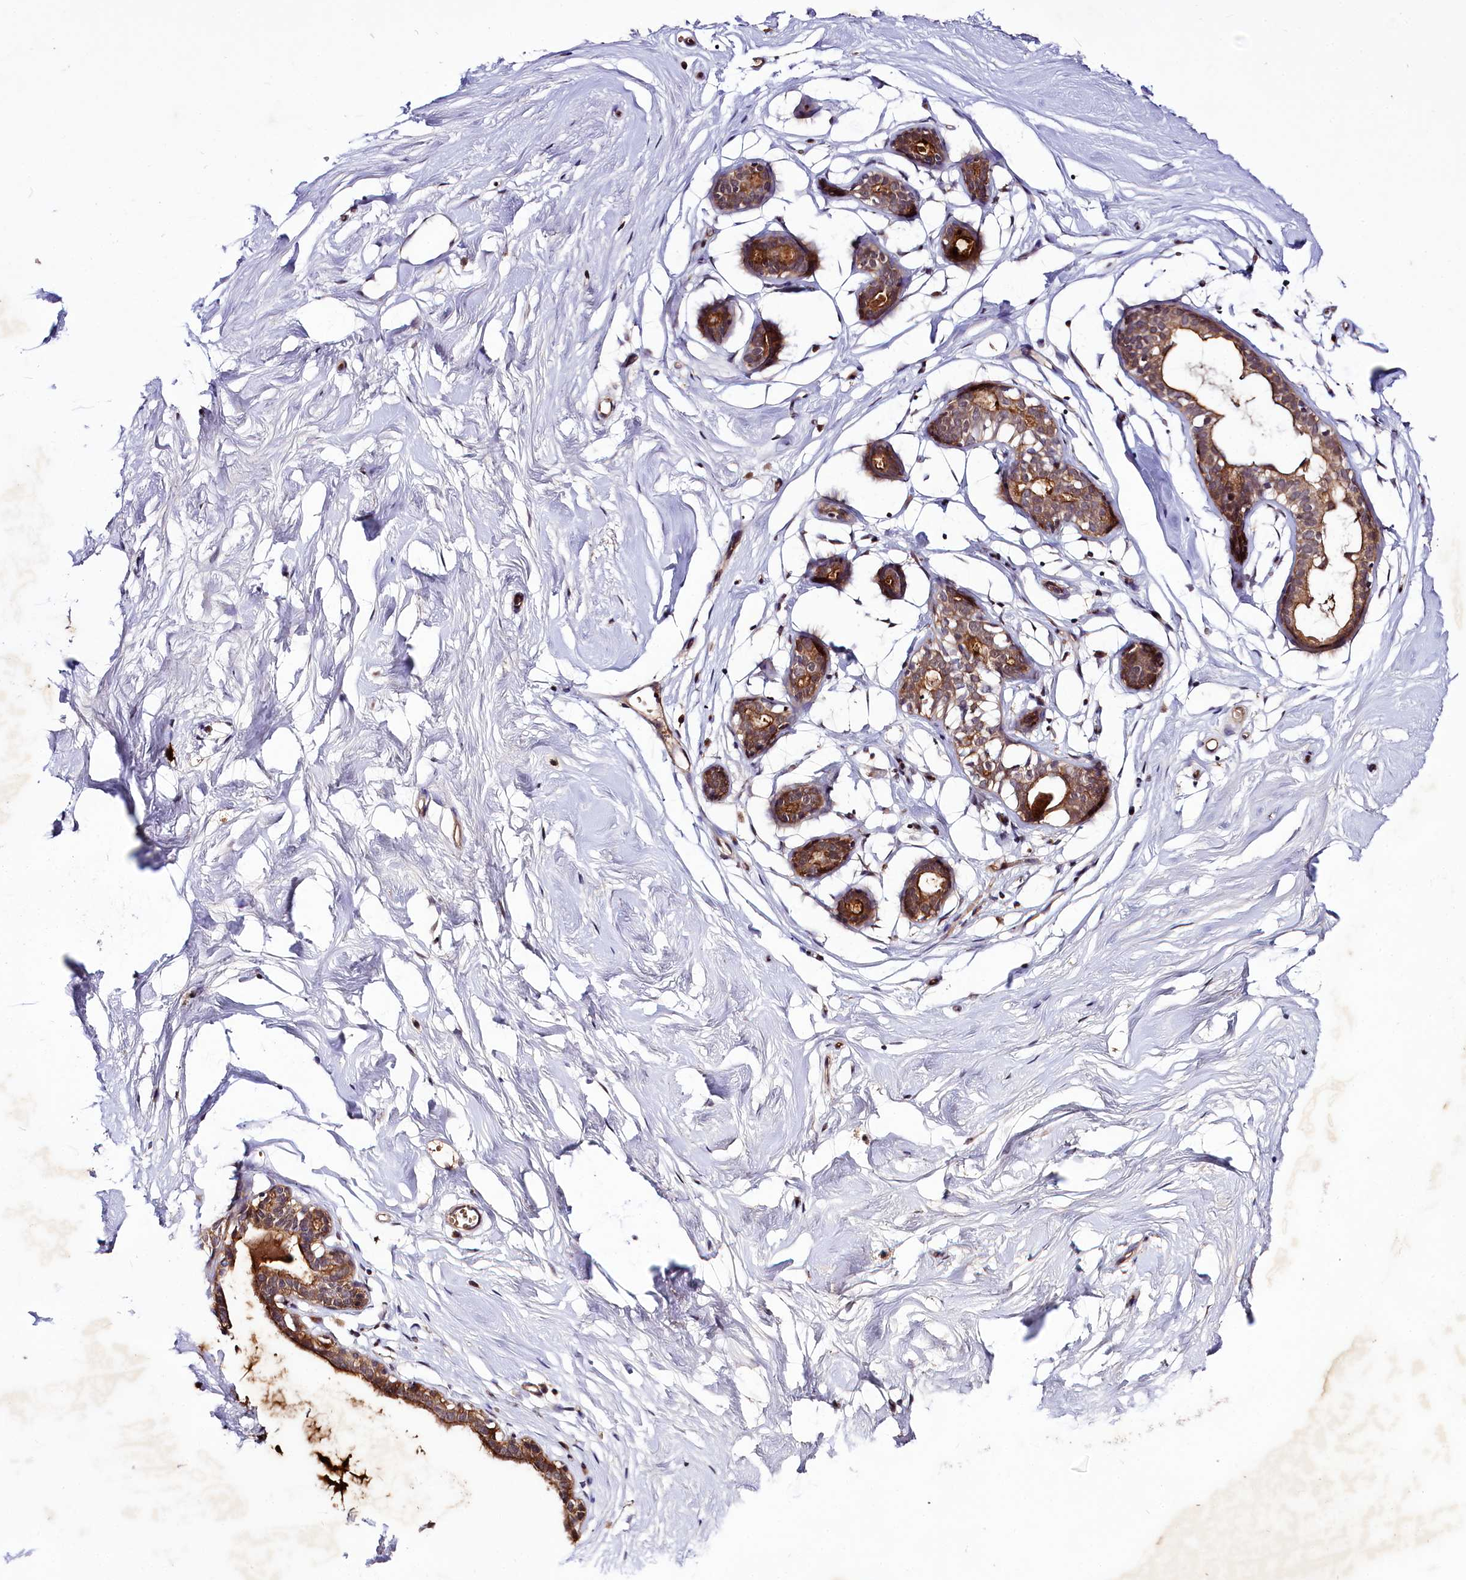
{"staining": {"intensity": "weak", "quantity": ">75%", "location": "nuclear"}, "tissue": "breast", "cell_type": "Adipocytes", "image_type": "normal", "snomed": [{"axis": "morphology", "description": "Normal tissue, NOS"}, {"axis": "morphology", "description": "Adenoma, NOS"}, {"axis": "topography", "description": "Breast"}], "caption": "Immunohistochemistry staining of benign breast, which displays low levels of weak nuclear expression in about >75% of adipocytes indicating weak nuclear protein positivity. The staining was performed using DAB (3,3'-diaminobenzidine) (brown) for protein detection and nuclei were counterstained in hematoxylin (blue).", "gene": "UBE3A", "patient": {"sex": "female", "age": 23}}